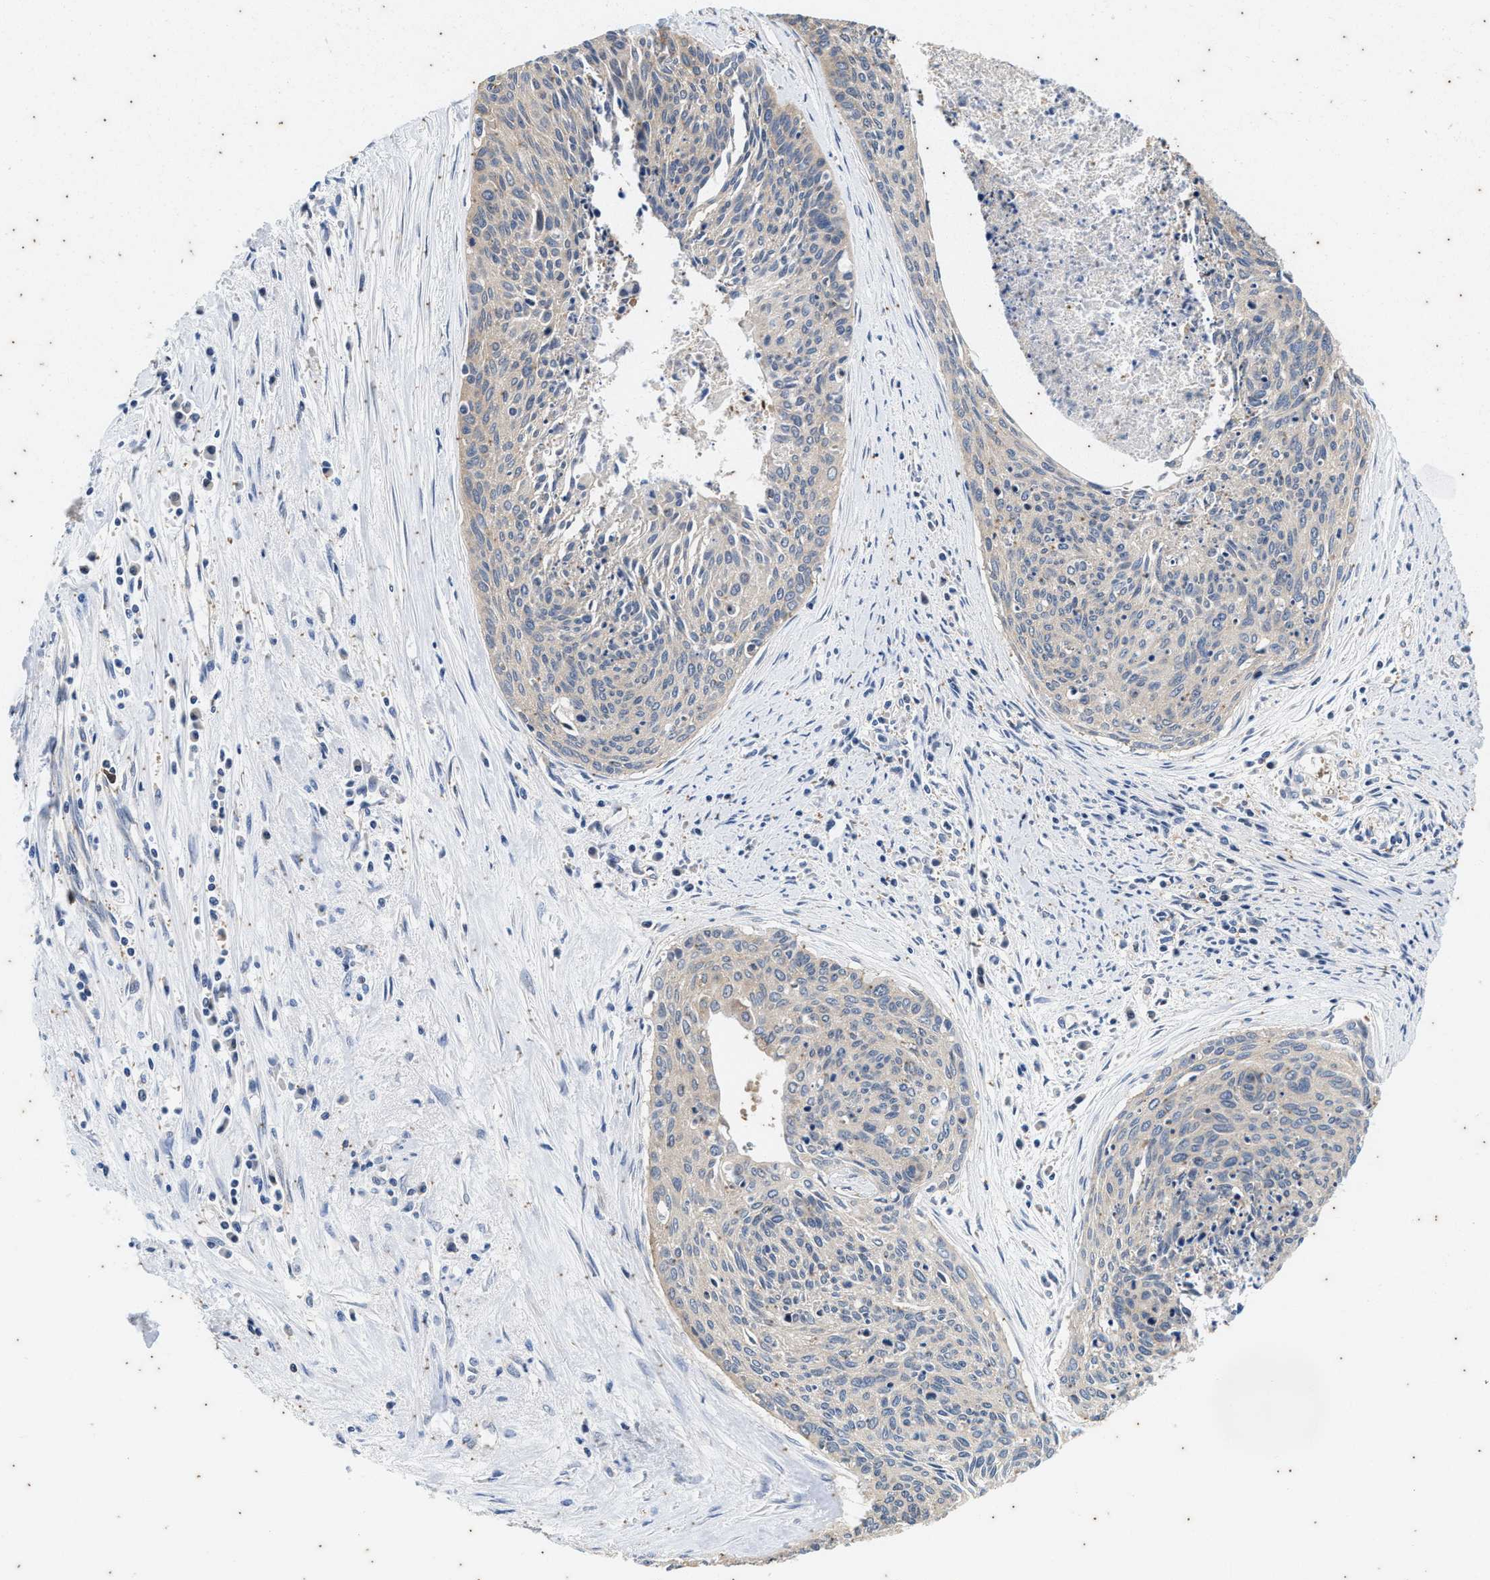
{"staining": {"intensity": "weak", "quantity": "<25%", "location": "cytoplasmic/membranous"}, "tissue": "cervical cancer", "cell_type": "Tumor cells", "image_type": "cancer", "snomed": [{"axis": "morphology", "description": "Squamous cell carcinoma, NOS"}, {"axis": "topography", "description": "Cervix"}], "caption": "This is an immunohistochemistry (IHC) histopathology image of human cervical cancer (squamous cell carcinoma). There is no positivity in tumor cells.", "gene": "COX19", "patient": {"sex": "female", "age": 55}}